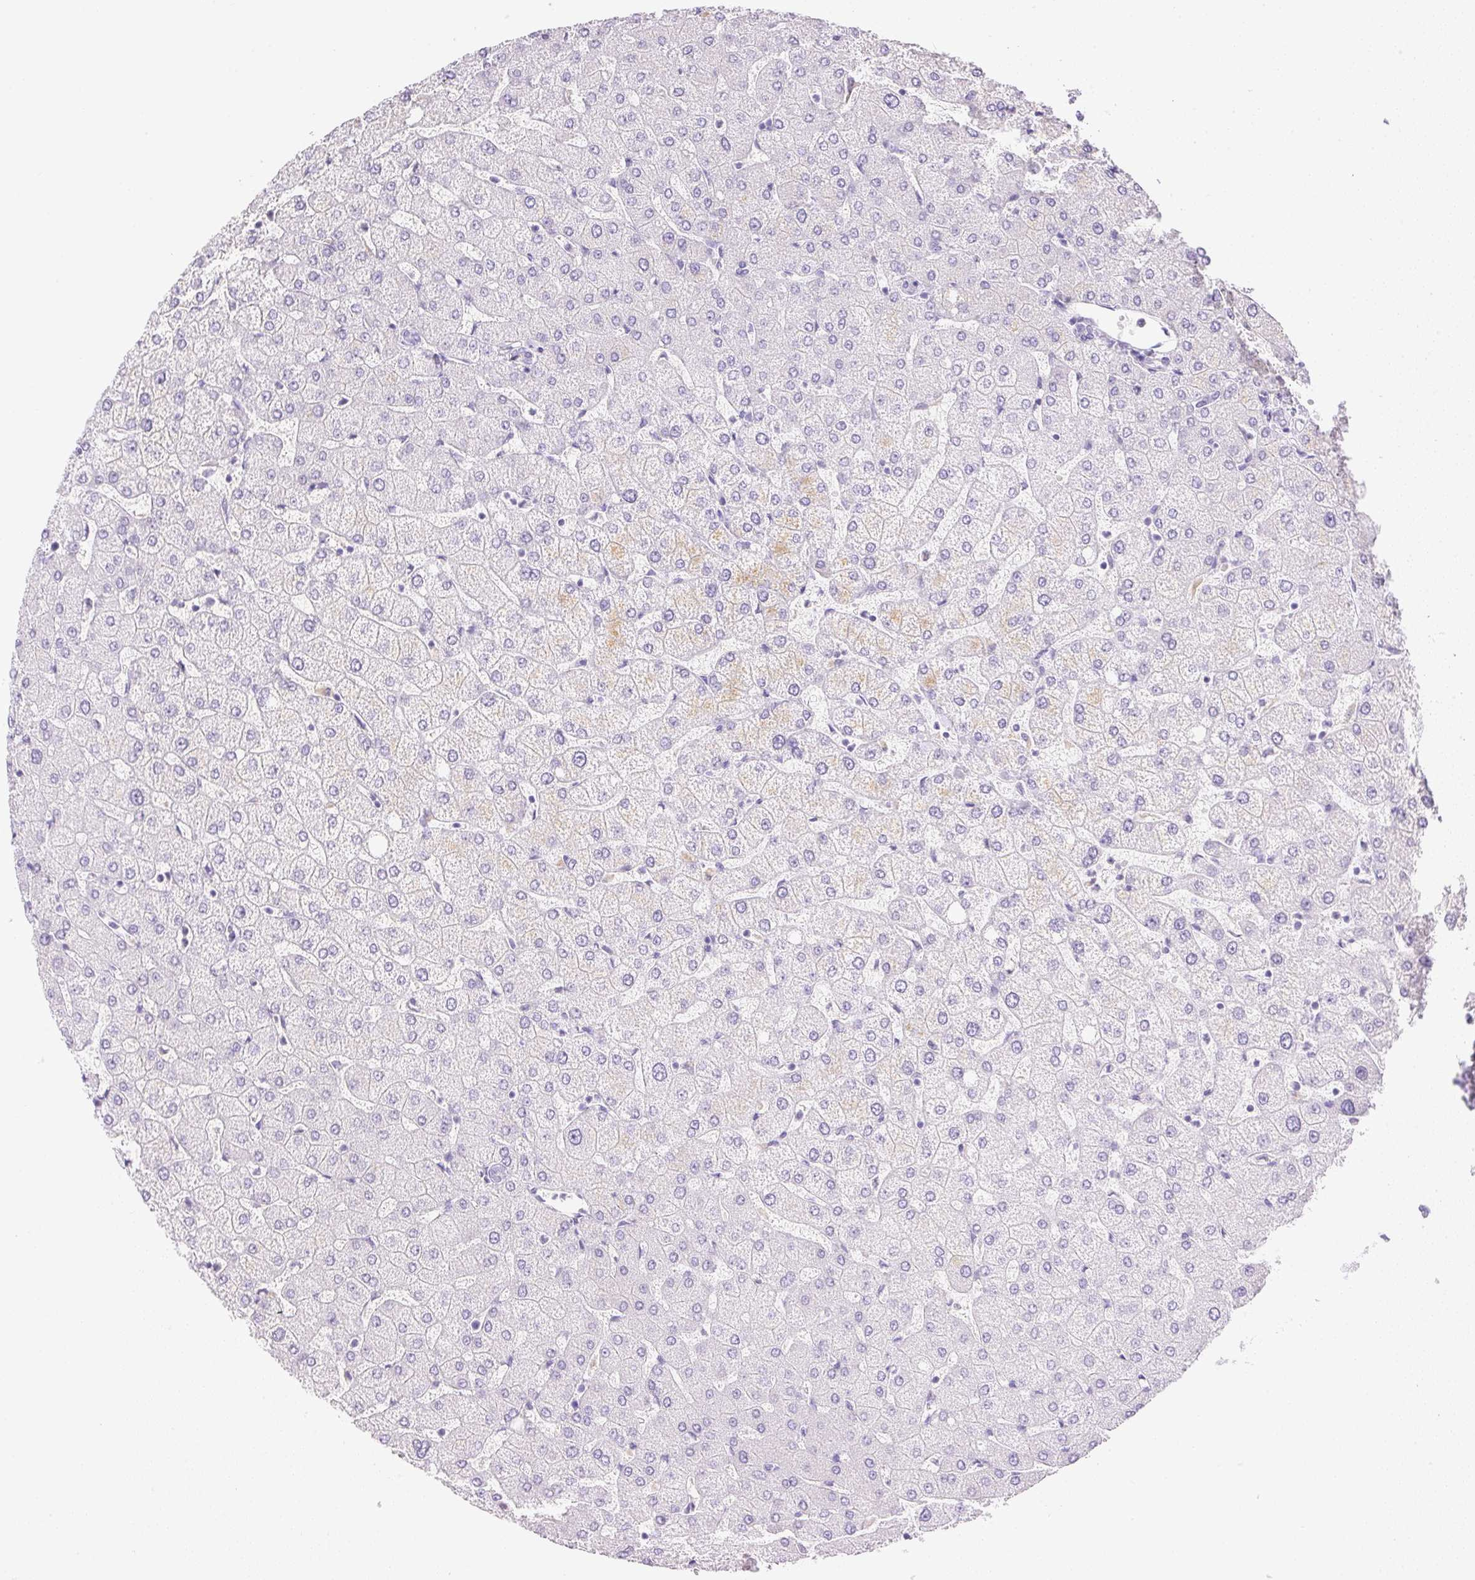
{"staining": {"intensity": "negative", "quantity": "none", "location": "none"}, "tissue": "liver", "cell_type": "Cholangiocytes", "image_type": "normal", "snomed": [{"axis": "morphology", "description": "Normal tissue, NOS"}, {"axis": "topography", "description": "Liver"}], "caption": "Immunohistochemical staining of normal liver displays no significant expression in cholangiocytes. (Stains: DAB (3,3'-diaminobenzidine) IHC with hematoxylin counter stain, Microscopy: brightfield microscopy at high magnification).", "gene": "ATP6V1G3", "patient": {"sex": "female", "age": 54}}